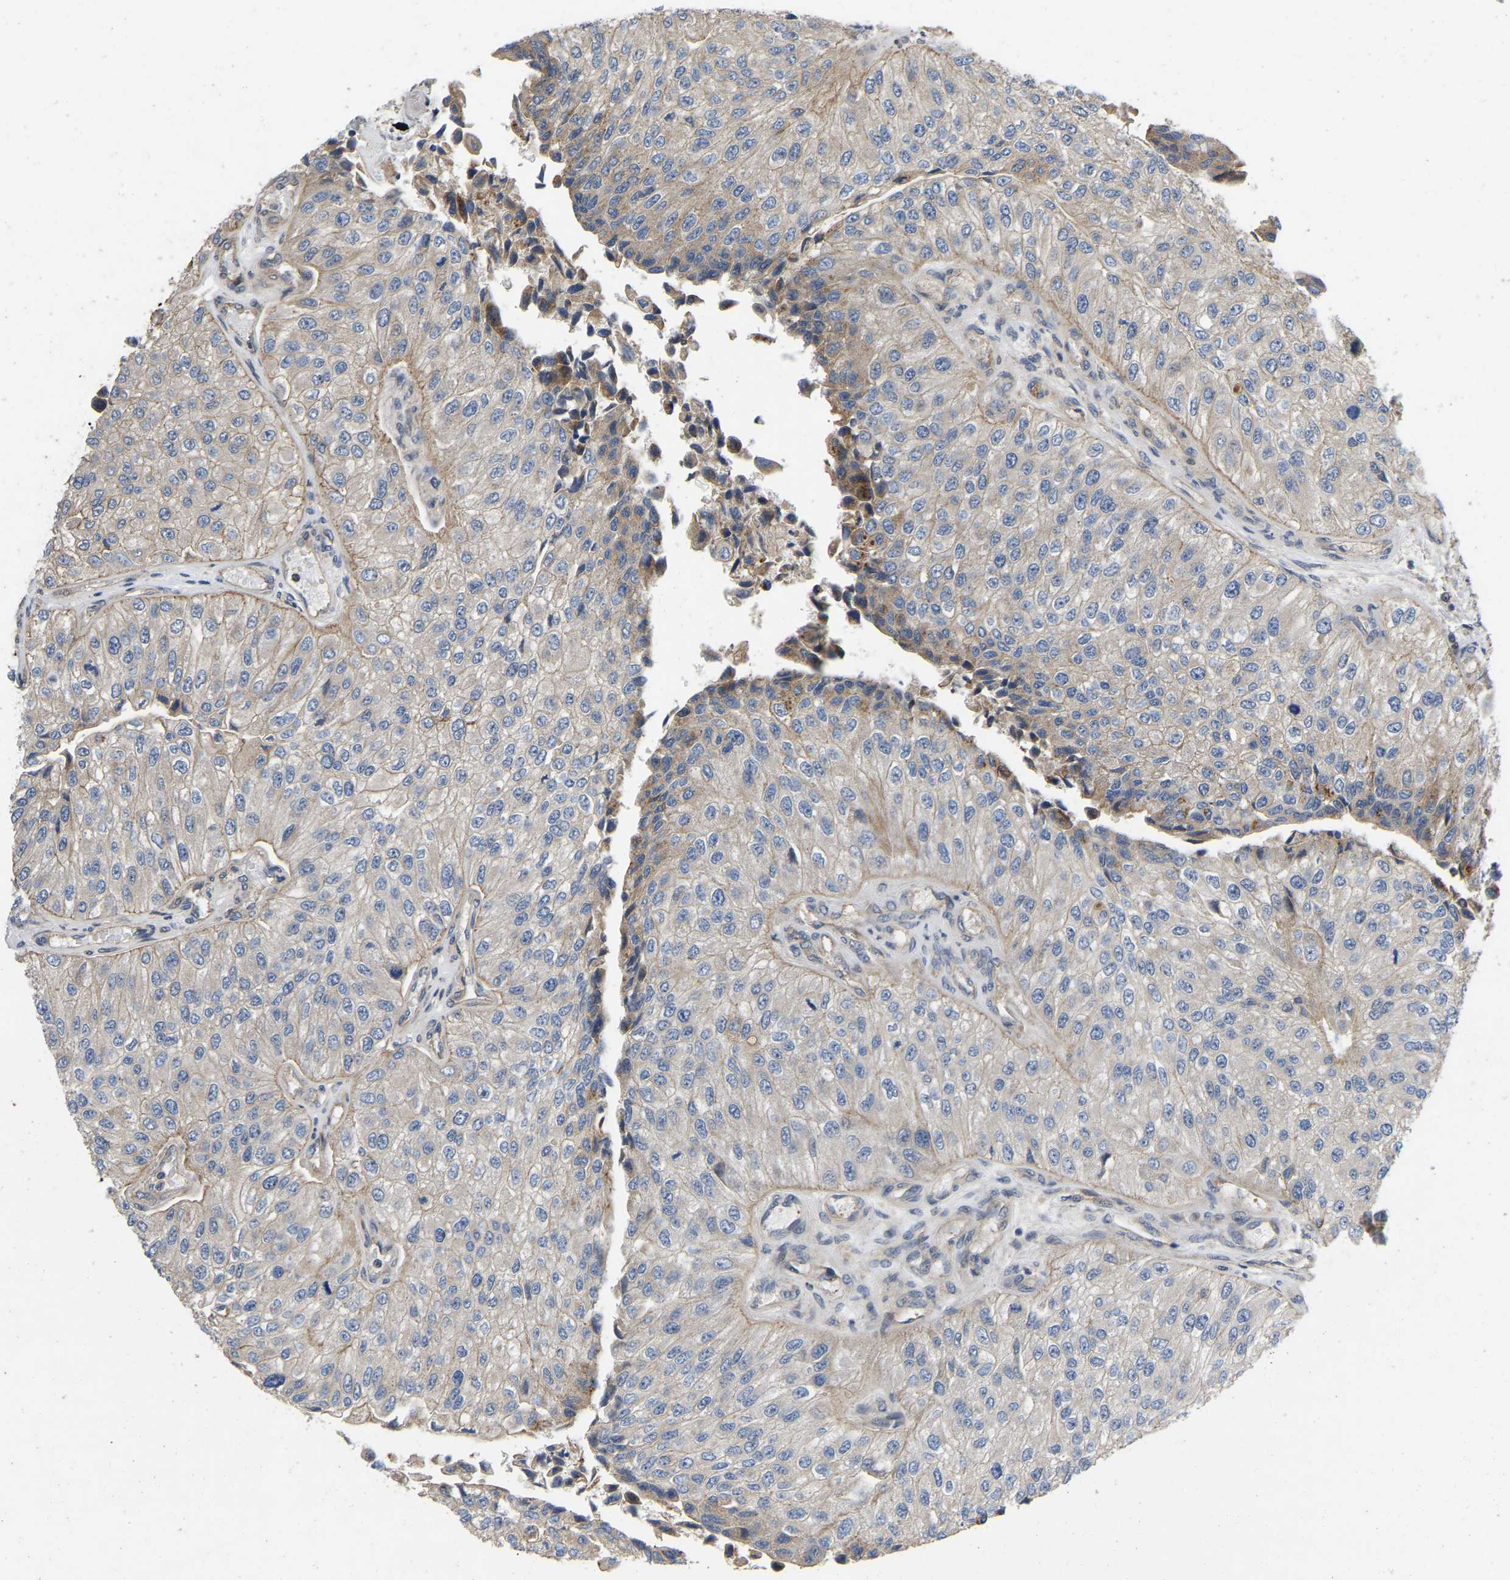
{"staining": {"intensity": "weak", "quantity": "25%-75%", "location": "cytoplasmic/membranous"}, "tissue": "urothelial cancer", "cell_type": "Tumor cells", "image_type": "cancer", "snomed": [{"axis": "morphology", "description": "Urothelial carcinoma, High grade"}, {"axis": "topography", "description": "Kidney"}, {"axis": "topography", "description": "Urinary bladder"}], "caption": "Human high-grade urothelial carcinoma stained for a protein (brown) demonstrates weak cytoplasmic/membranous positive positivity in about 25%-75% of tumor cells.", "gene": "PRDM14", "patient": {"sex": "male", "age": 77}}